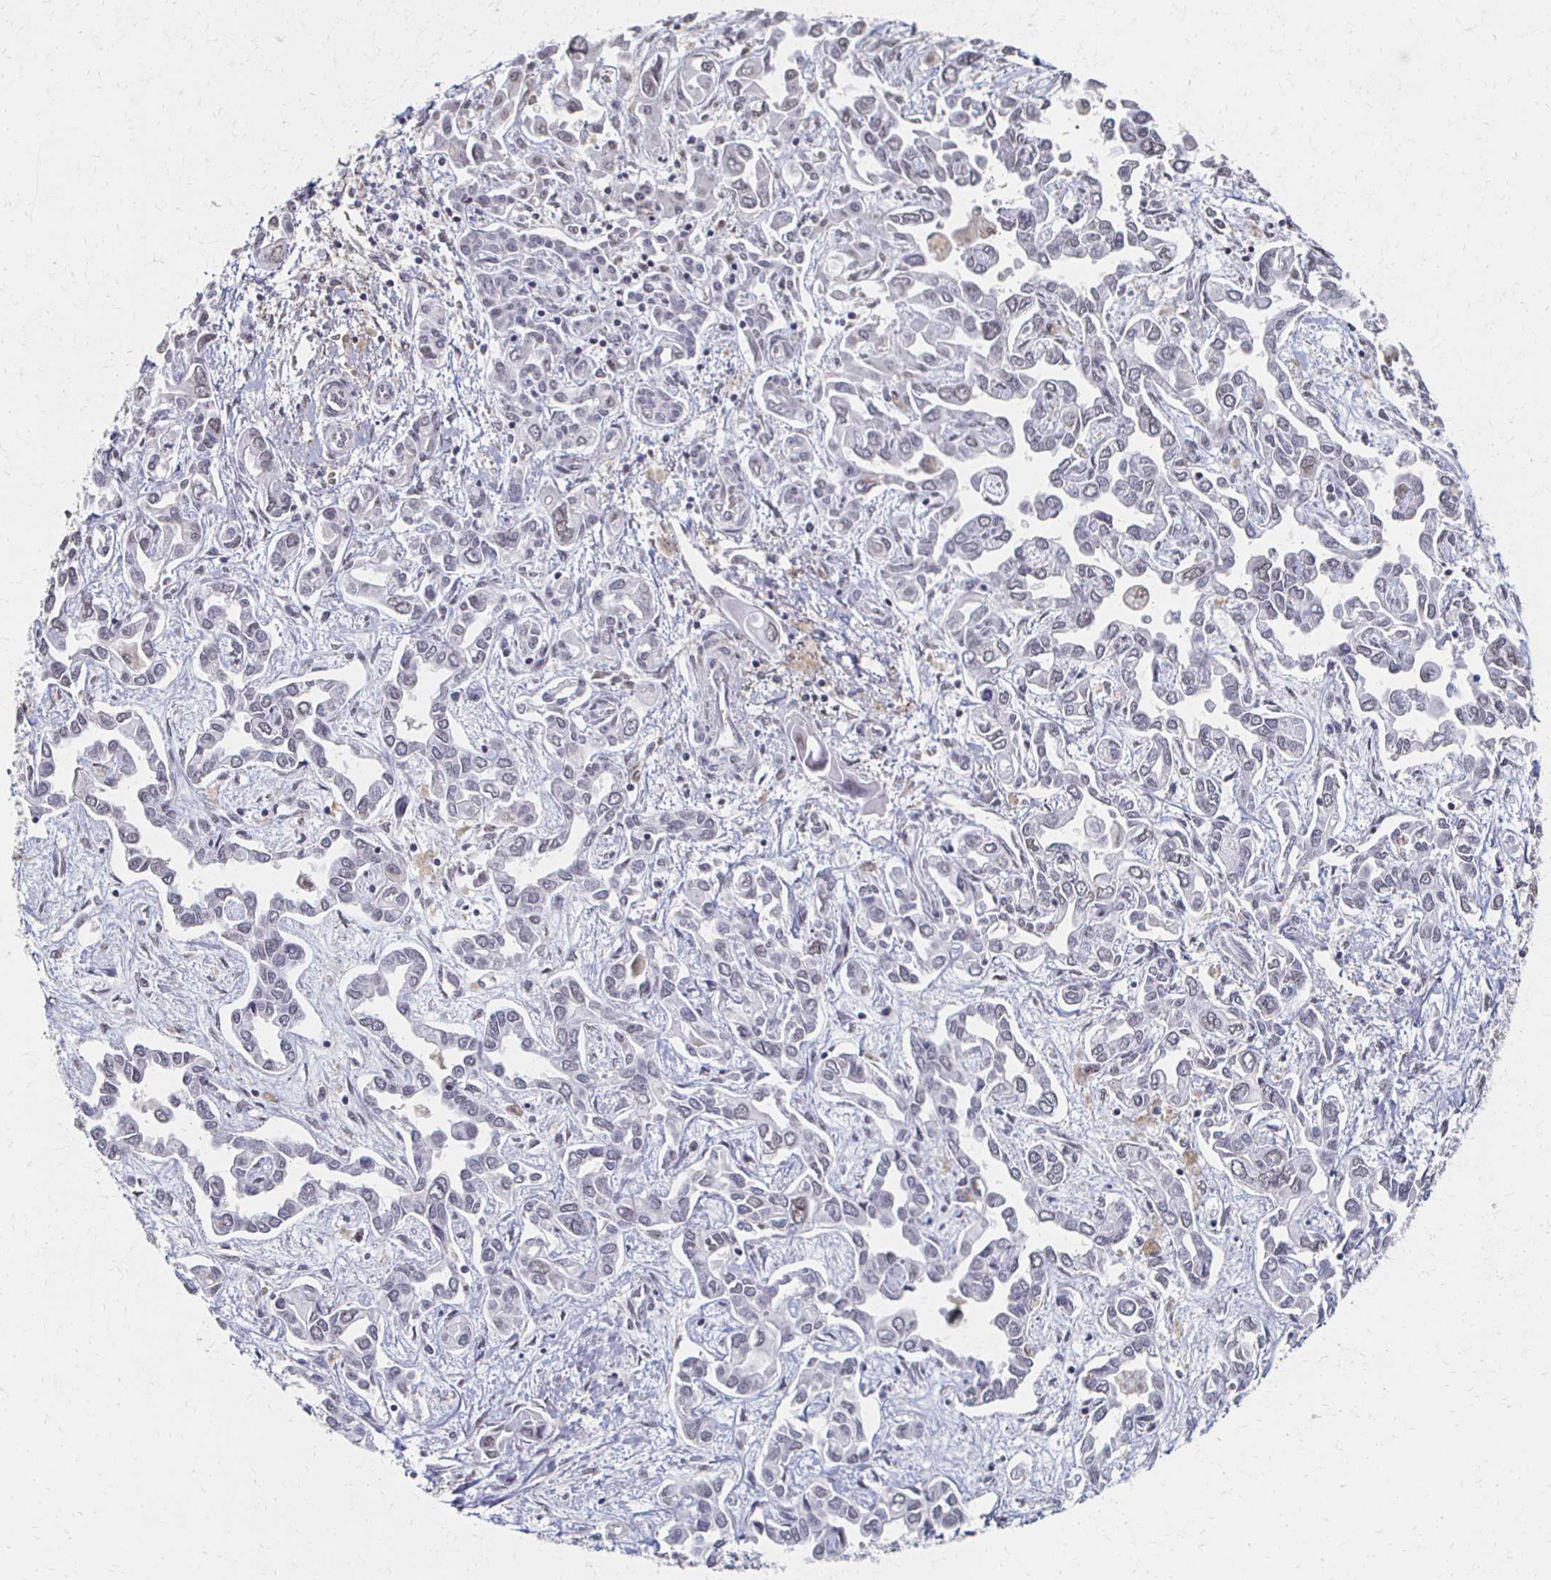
{"staining": {"intensity": "negative", "quantity": "none", "location": "none"}, "tissue": "liver cancer", "cell_type": "Tumor cells", "image_type": "cancer", "snomed": [{"axis": "morphology", "description": "Cholangiocarcinoma"}, {"axis": "topography", "description": "Liver"}], "caption": "An image of cholangiocarcinoma (liver) stained for a protein reveals no brown staining in tumor cells. (DAB immunohistochemistry (IHC) visualized using brightfield microscopy, high magnification).", "gene": "DAB1", "patient": {"sex": "female", "age": 64}}